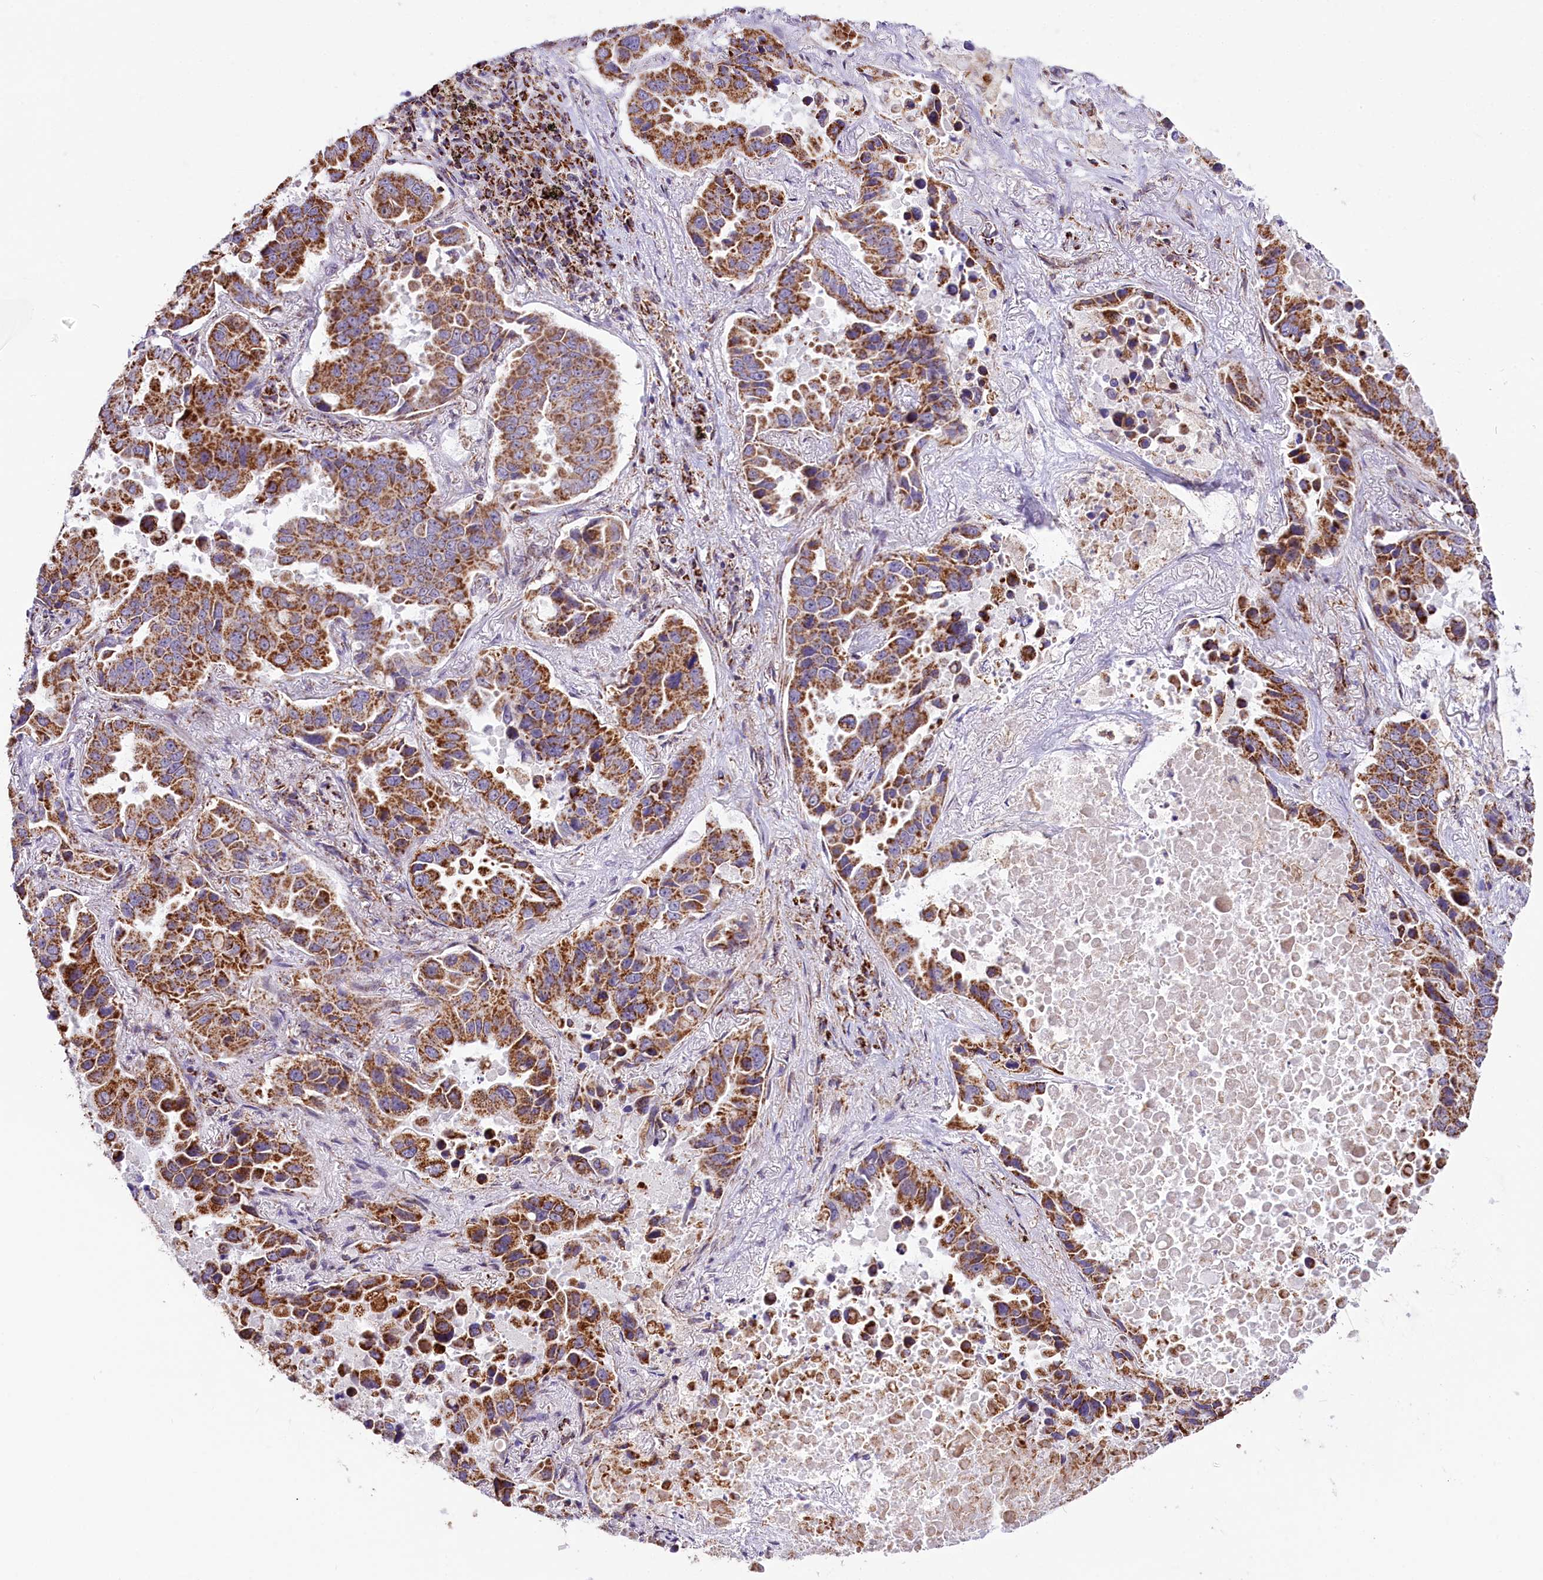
{"staining": {"intensity": "moderate", "quantity": ">75%", "location": "cytoplasmic/membranous"}, "tissue": "lung cancer", "cell_type": "Tumor cells", "image_type": "cancer", "snomed": [{"axis": "morphology", "description": "Adenocarcinoma, NOS"}, {"axis": "topography", "description": "Lung"}], "caption": "Immunohistochemistry (DAB) staining of lung cancer displays moderate cytoplasmic/membranous protein expression in approximately >75% of tumor cells.", "gene": "NDUFA8", "patient": {"sex": "male", "age": 64}}